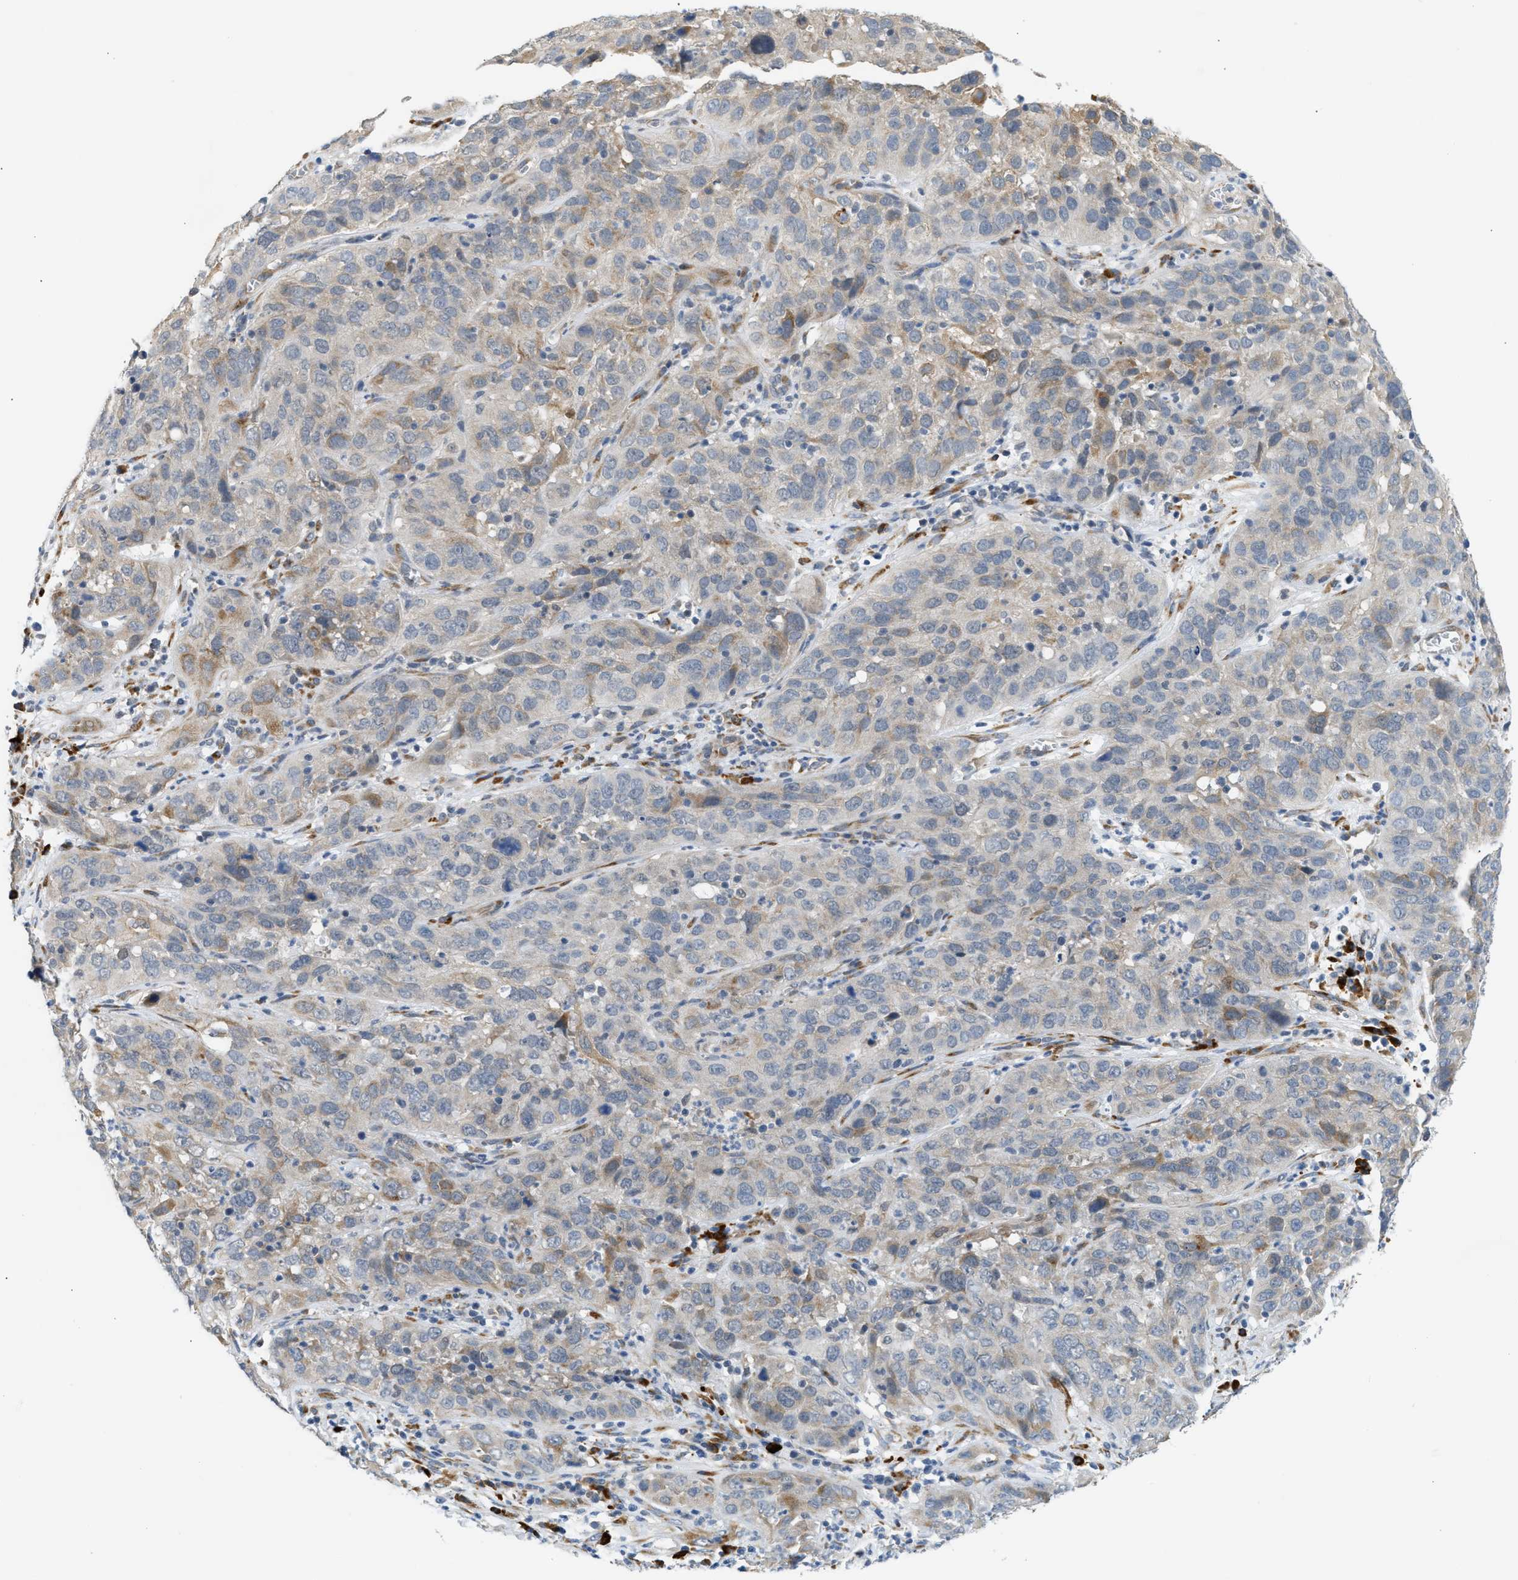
{"staining": {"intensity": "moderate", "quantity": "<25%", "location": "cytoplasmic/membranous"}, "tissue": "cervical cancer", "cell_type": "Tumor cells", "image_type": "cancer", "snomed": [{"axis": "morphology", "description": "Squamous cell carcinoma, NOS"}, {"axis": "topography", "description": "Cervix"}], "caption": "IHC staining of cervical squamous cell carcinoma, which displays low levels of moderate cytoplasmic/membranous expression in approximately <25% of tumor cells indicating moderate cytoplasmic/membranous protein positivity. The staining was performed using DAB (3,3'-diaminobenzidine) (brown) for protein detection and nuclei were counterstained in hematoxylin (blue).", "gene": "KCNC2", "patient": {"sex": "female", "age": 32}}